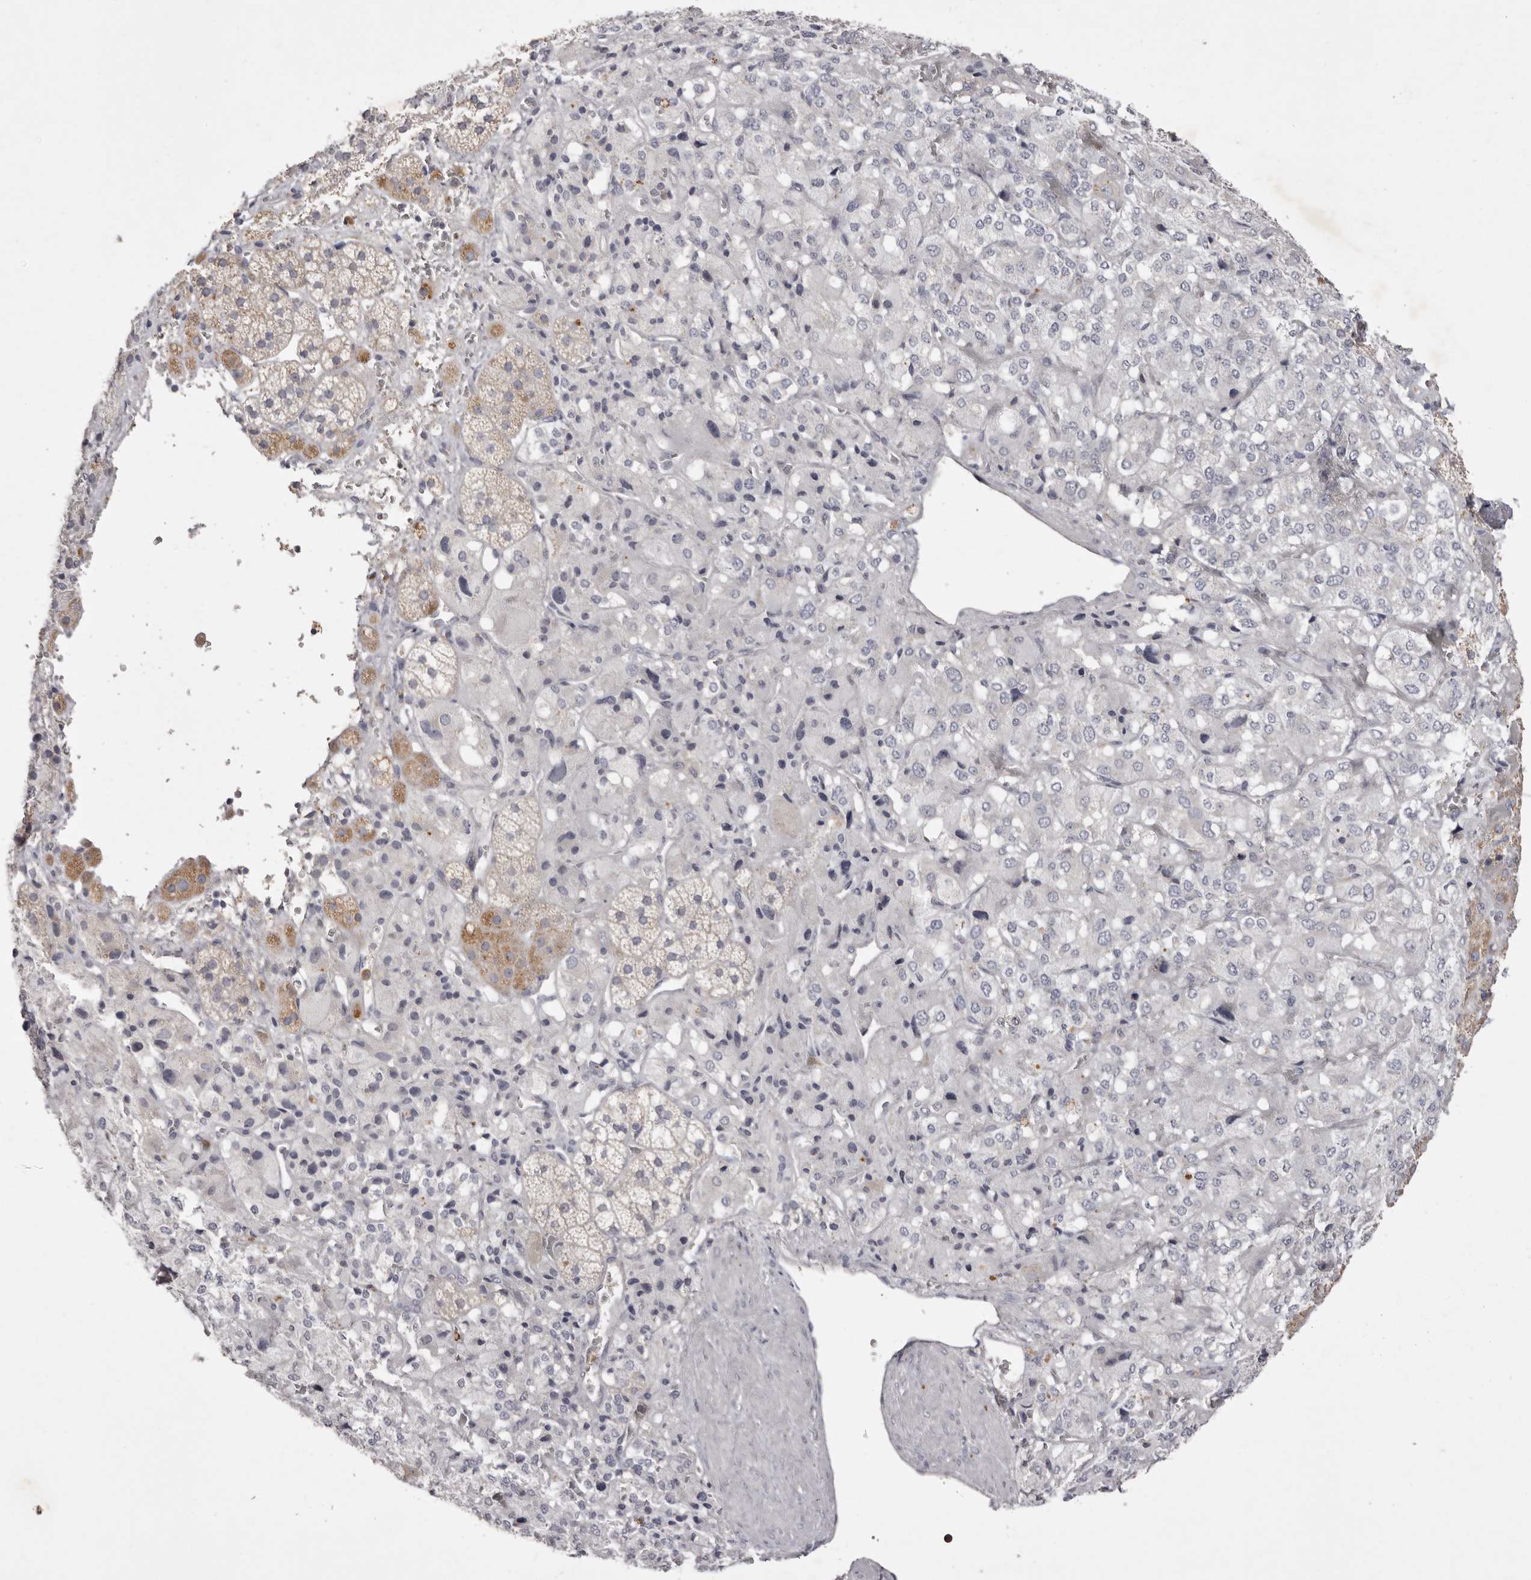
{"staining": {"intensity": "moderate", "quantity": "<25%", "location": "cytoplasmic/membranous"}, "tissue": "adrenal gland", "cell_type": "Glandular cells", "image_type": "normal", "snomed": [{"axis": "morphology", "description": "Normal tissue, NOS"}, {"axis": "topography", "description": "Adrenal gland"}], "caption": "Glandular cells demonstrate moderate cytoplasmic/membranous positivity in about <25% of cells in normal adrenal gland.", "gene": "GPR84", "patient": {"sex": "female", "age": 44}}